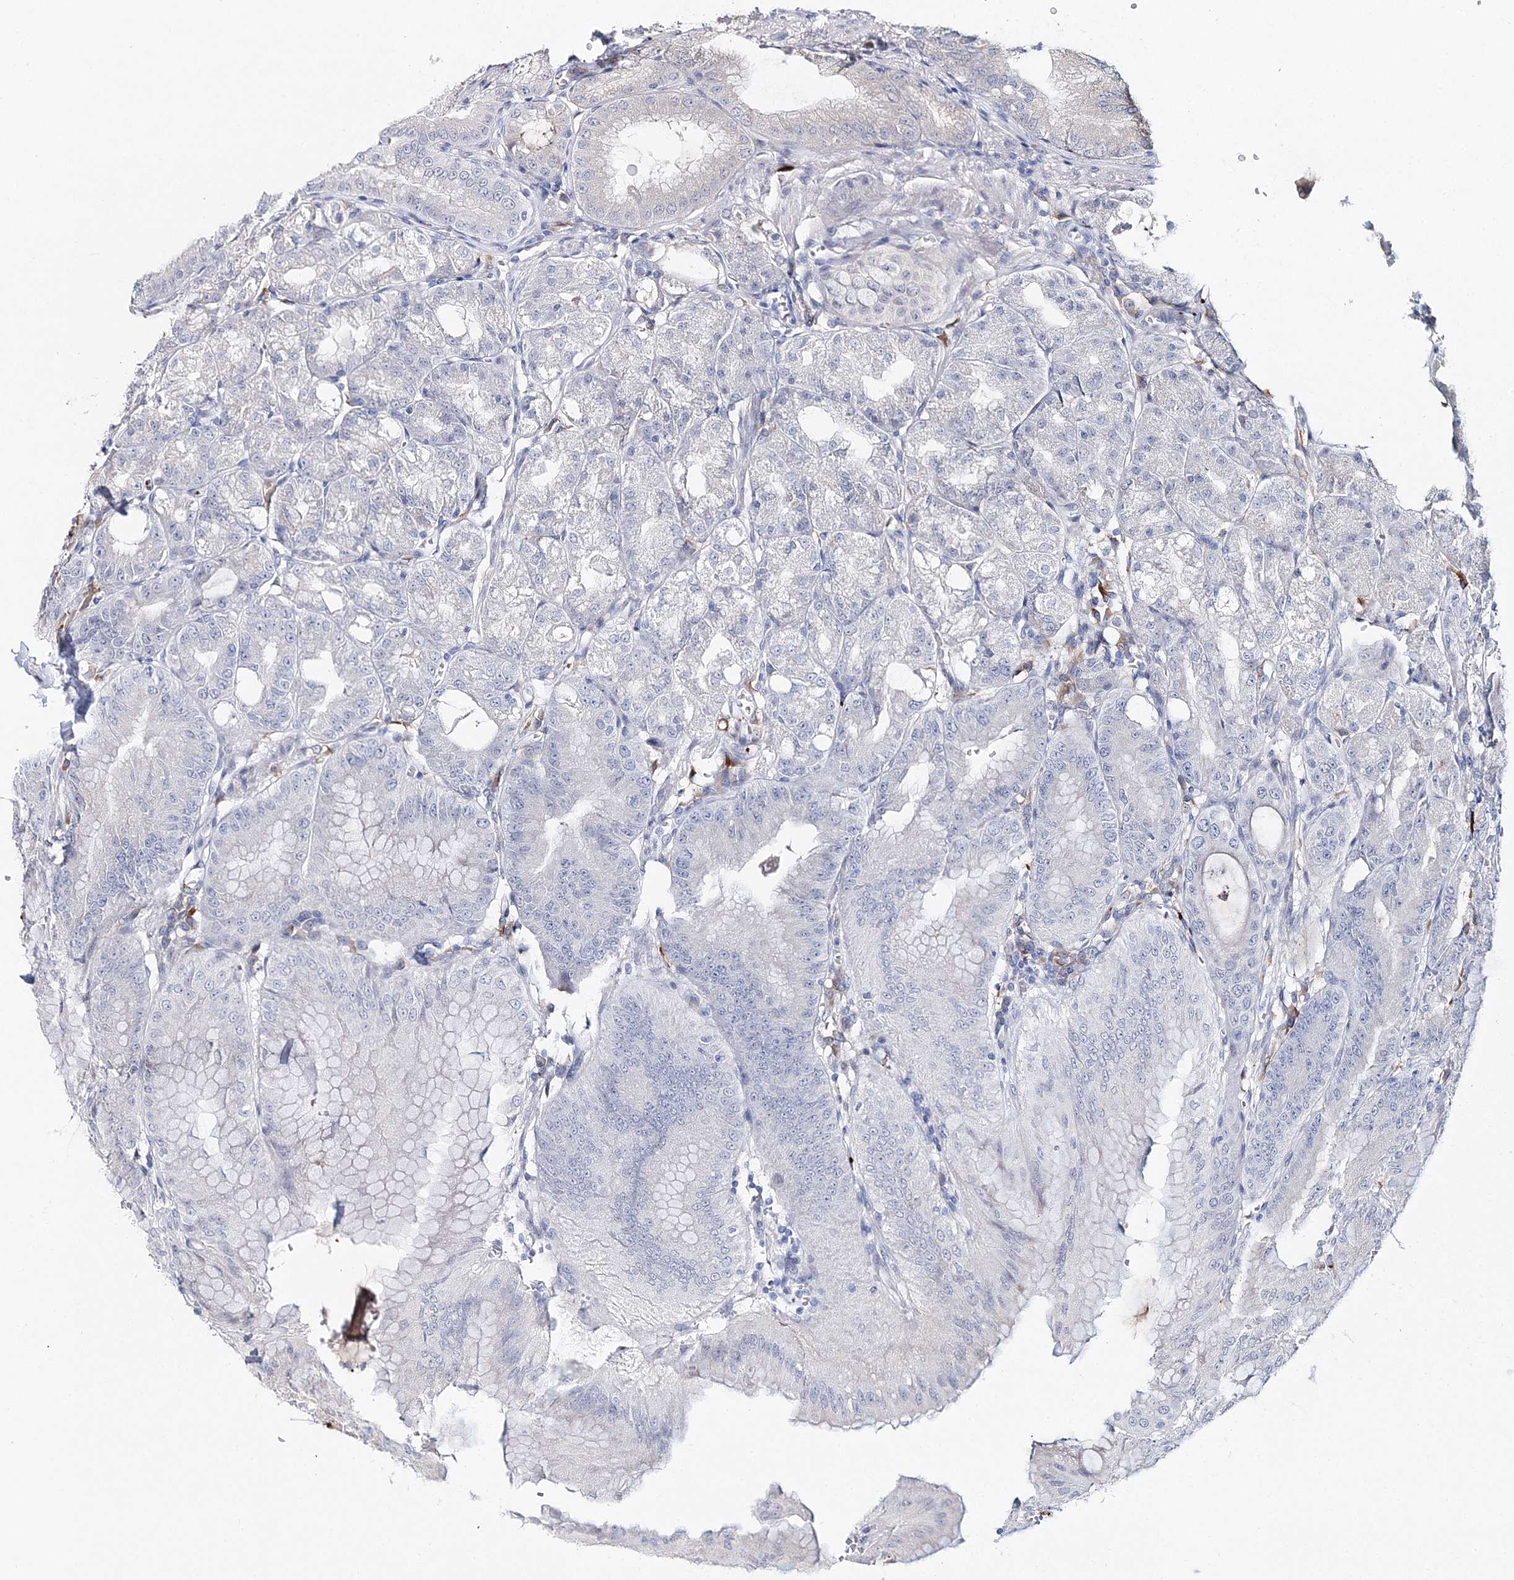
{"staining": {"intensity": "weak", "quantity": "<25%", "location": "cytoplasmic/membranous"}, "tissue": "stomach", "cell_type": "Glandular cells", "image_type": "normal", "snomed": [{"axis": "morphology", "description": "Normal tissue, NOS"}, {"axis": "topography", "description": "Stomach, upper"}, {"axis": "topography", "description": "Stomach, lower"}], "caption": "An image of human stomach is negative for staining in glandular cells.", "gene": "MYOZ2", "patient": {"sex": "male", "age": 71}}